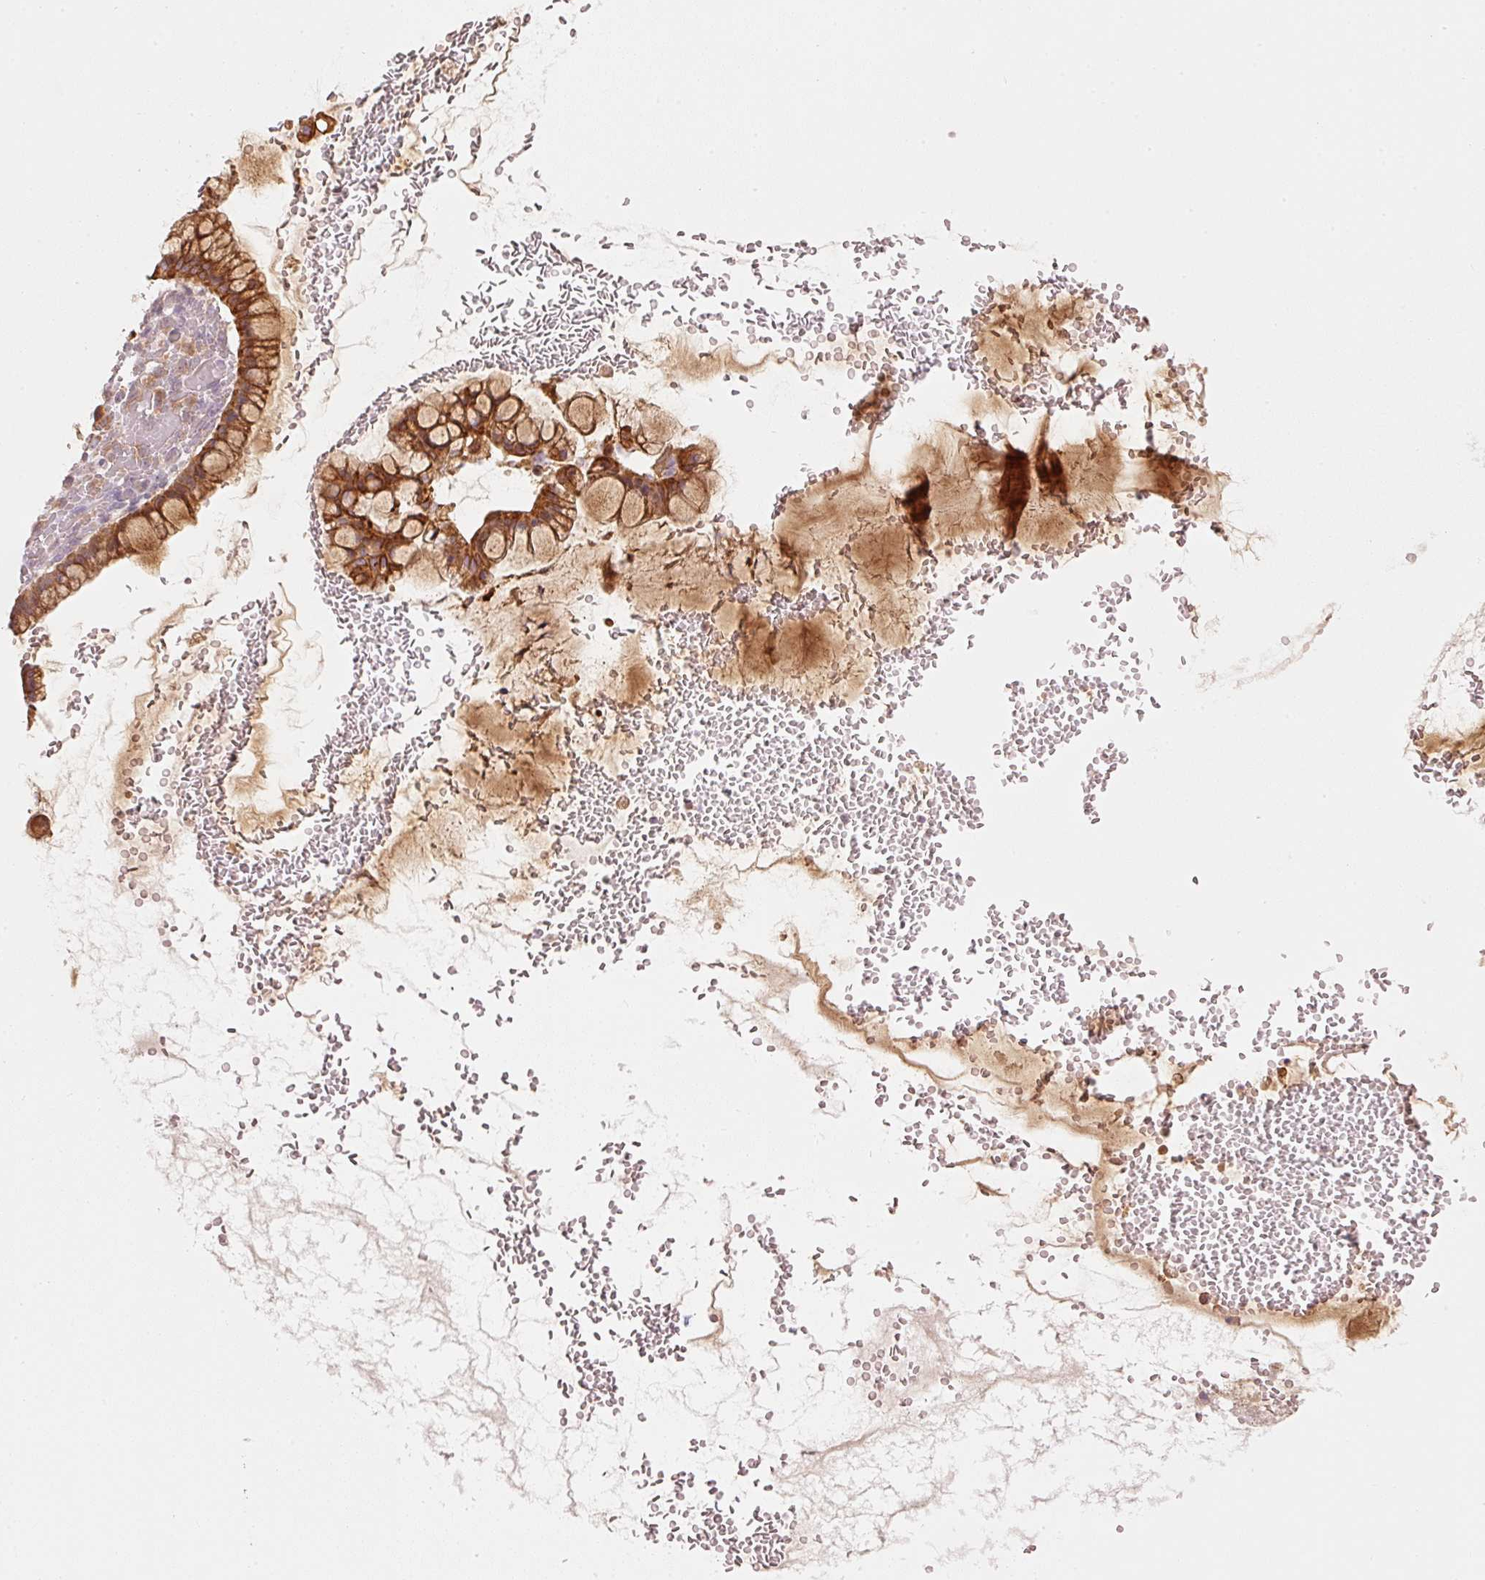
{"staining": {"intensity": "strong", "quantity": ">75%", "location": "cytoplasmic/membranous"}, "tissue": "ovarian cancer", "cell_type": "Tumor cells", "image_type": "cancer", "snomed": [{"axis": "morphology", "description": "Cystadenocarcinoma, mucinous, NOS"}, {"axis": "topography", "description": "Ovary"}], "caption": "Ovarian cancer (mucinous cystadenocarcinoma) stained for a protein exhibits strong cytoplasmic/membranous positivity in tumor cells.", "gene": "MAP10", "patient": {"sex": "female", "age": 73}}